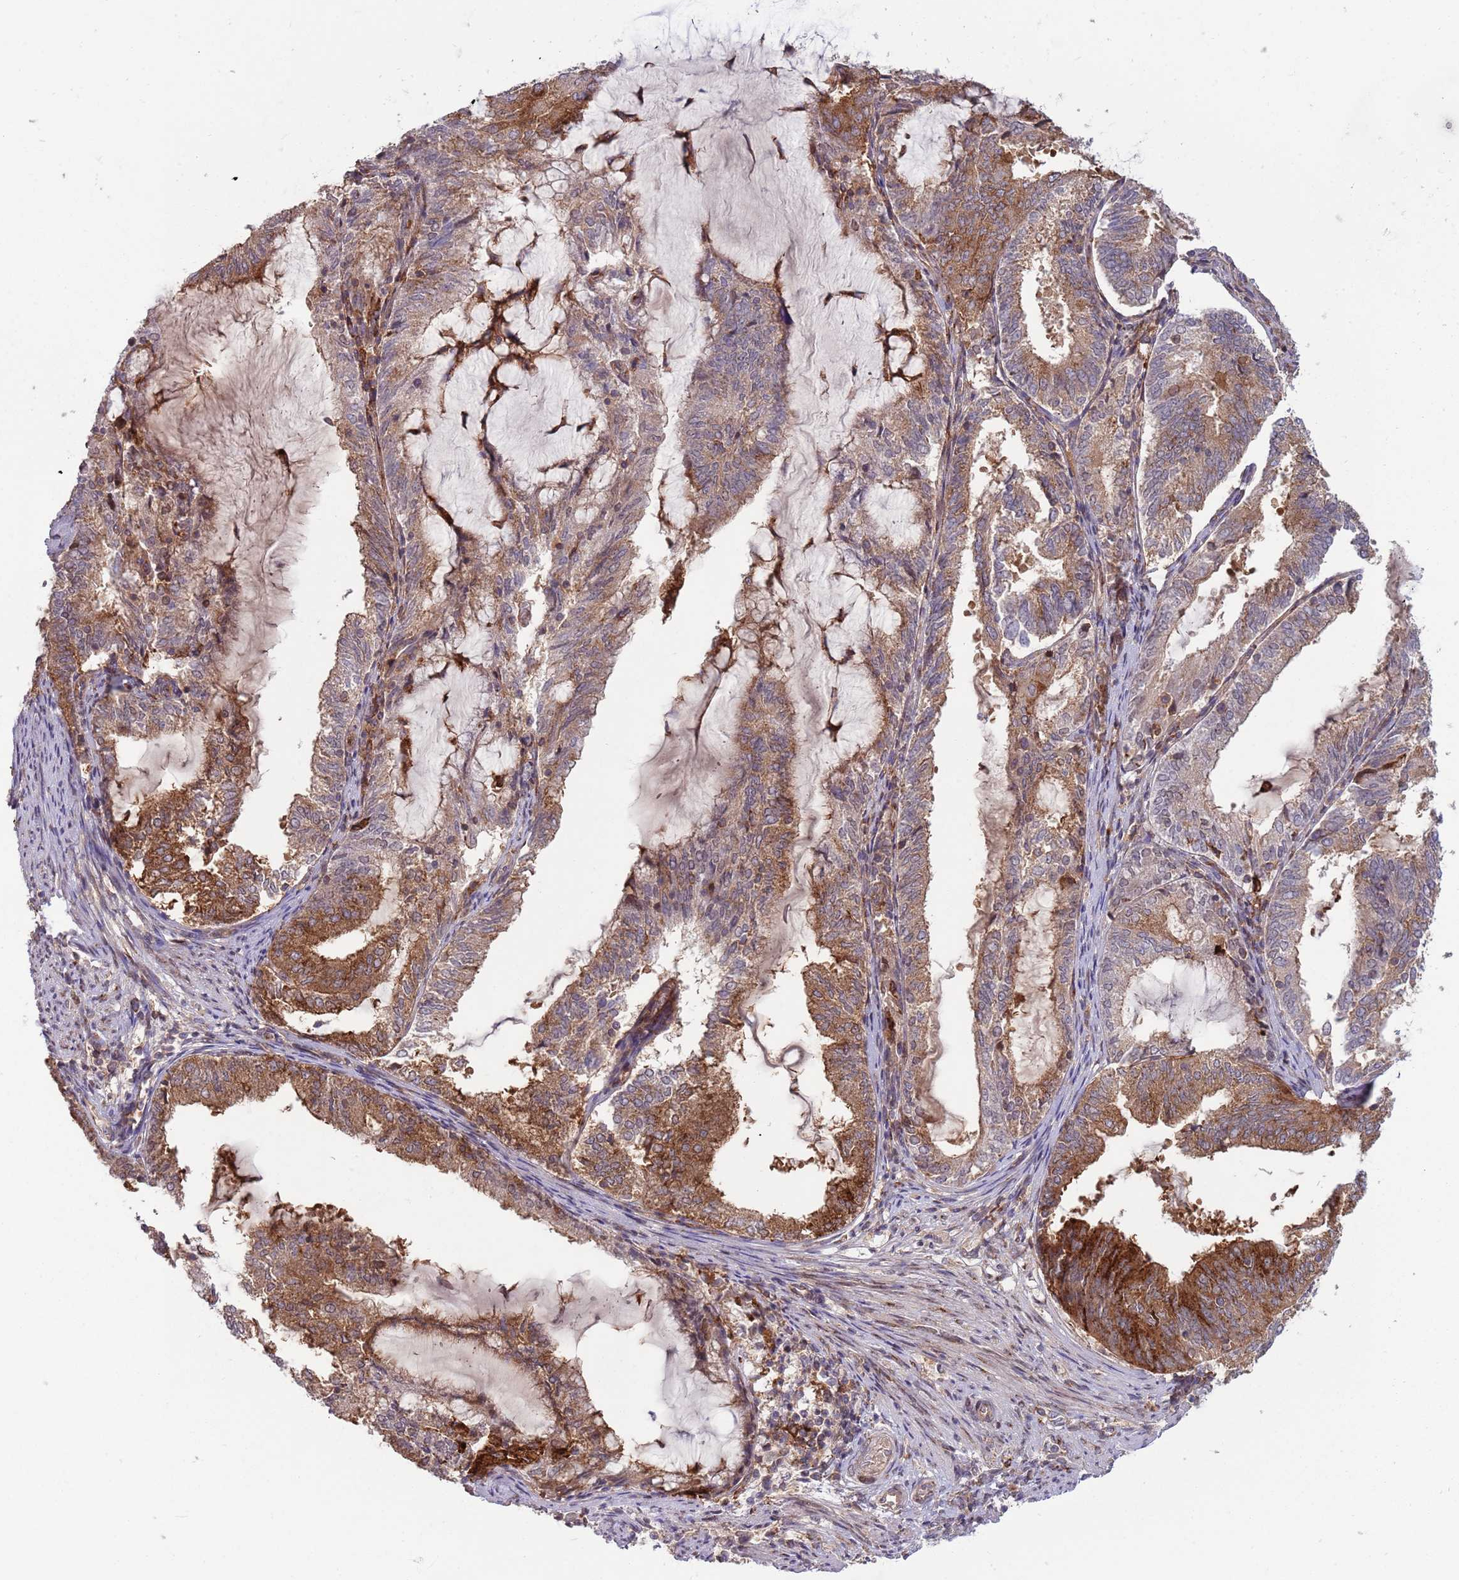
{"staining": {"intensity": "strong", "quantity": "25%-75%", "location": "cytoplasmic/membranous"}, "tissue": "endometrial cancer", "cell_type": "Tumor cells", "image_type": "cancer", "snomed": [{"axis": "morphology", "description": "Adenocarcinoma, NOS"}, {"axis": "topography", "description": "Endometrium"}], "caption": "IHC micrograph of endometrial cancer stained for a protein (brown), which reveals high levels of strong cytoplasmic/membranous staining in about 25%-75% of tumor cells.", "gene": "BTBD7", "patient": {"sex": "female", "age": 81}}